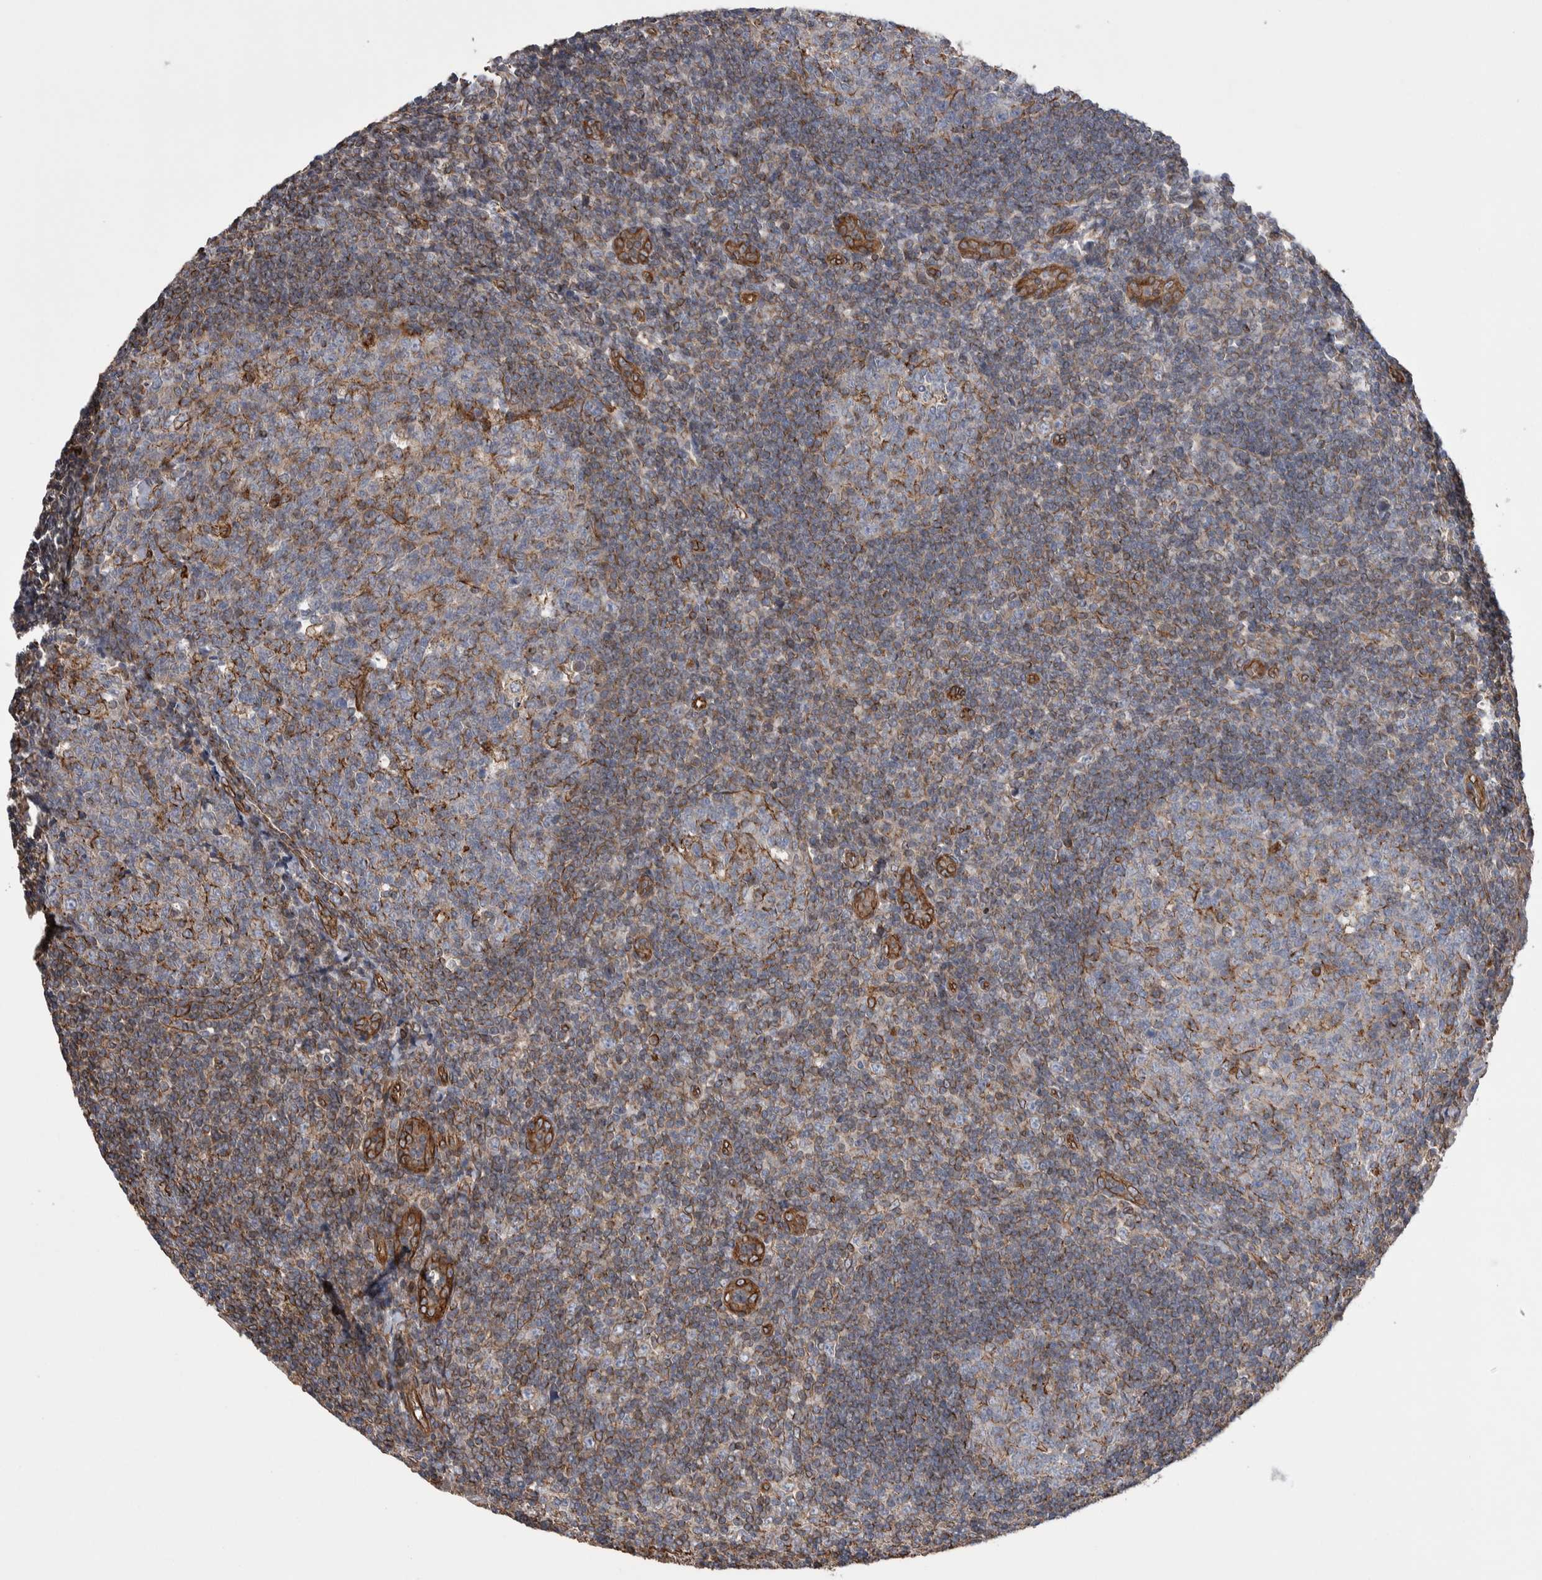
{"staining": {"intensity": "moderate", "quantity": "25%-75%", "location": "cytoplasmic/membranous"}, "tissue": "tonsil", "cell_type": "Germinal center cells", "image_type": "normal", "snomed": [{"axis": "morphology", "description": "Normal tissue, NOS"}, {"axis": "topography", "description": "Tonsil"}], "caption": "Approximately 25%-75% of germinal center cells in benign human tonsil reveal moderate cytoplasmic/membranous protein expression as visualized by brown immunohistochemical staining.", "gene": "KIF12", "patient": {"sex": "male", "age": 37}}